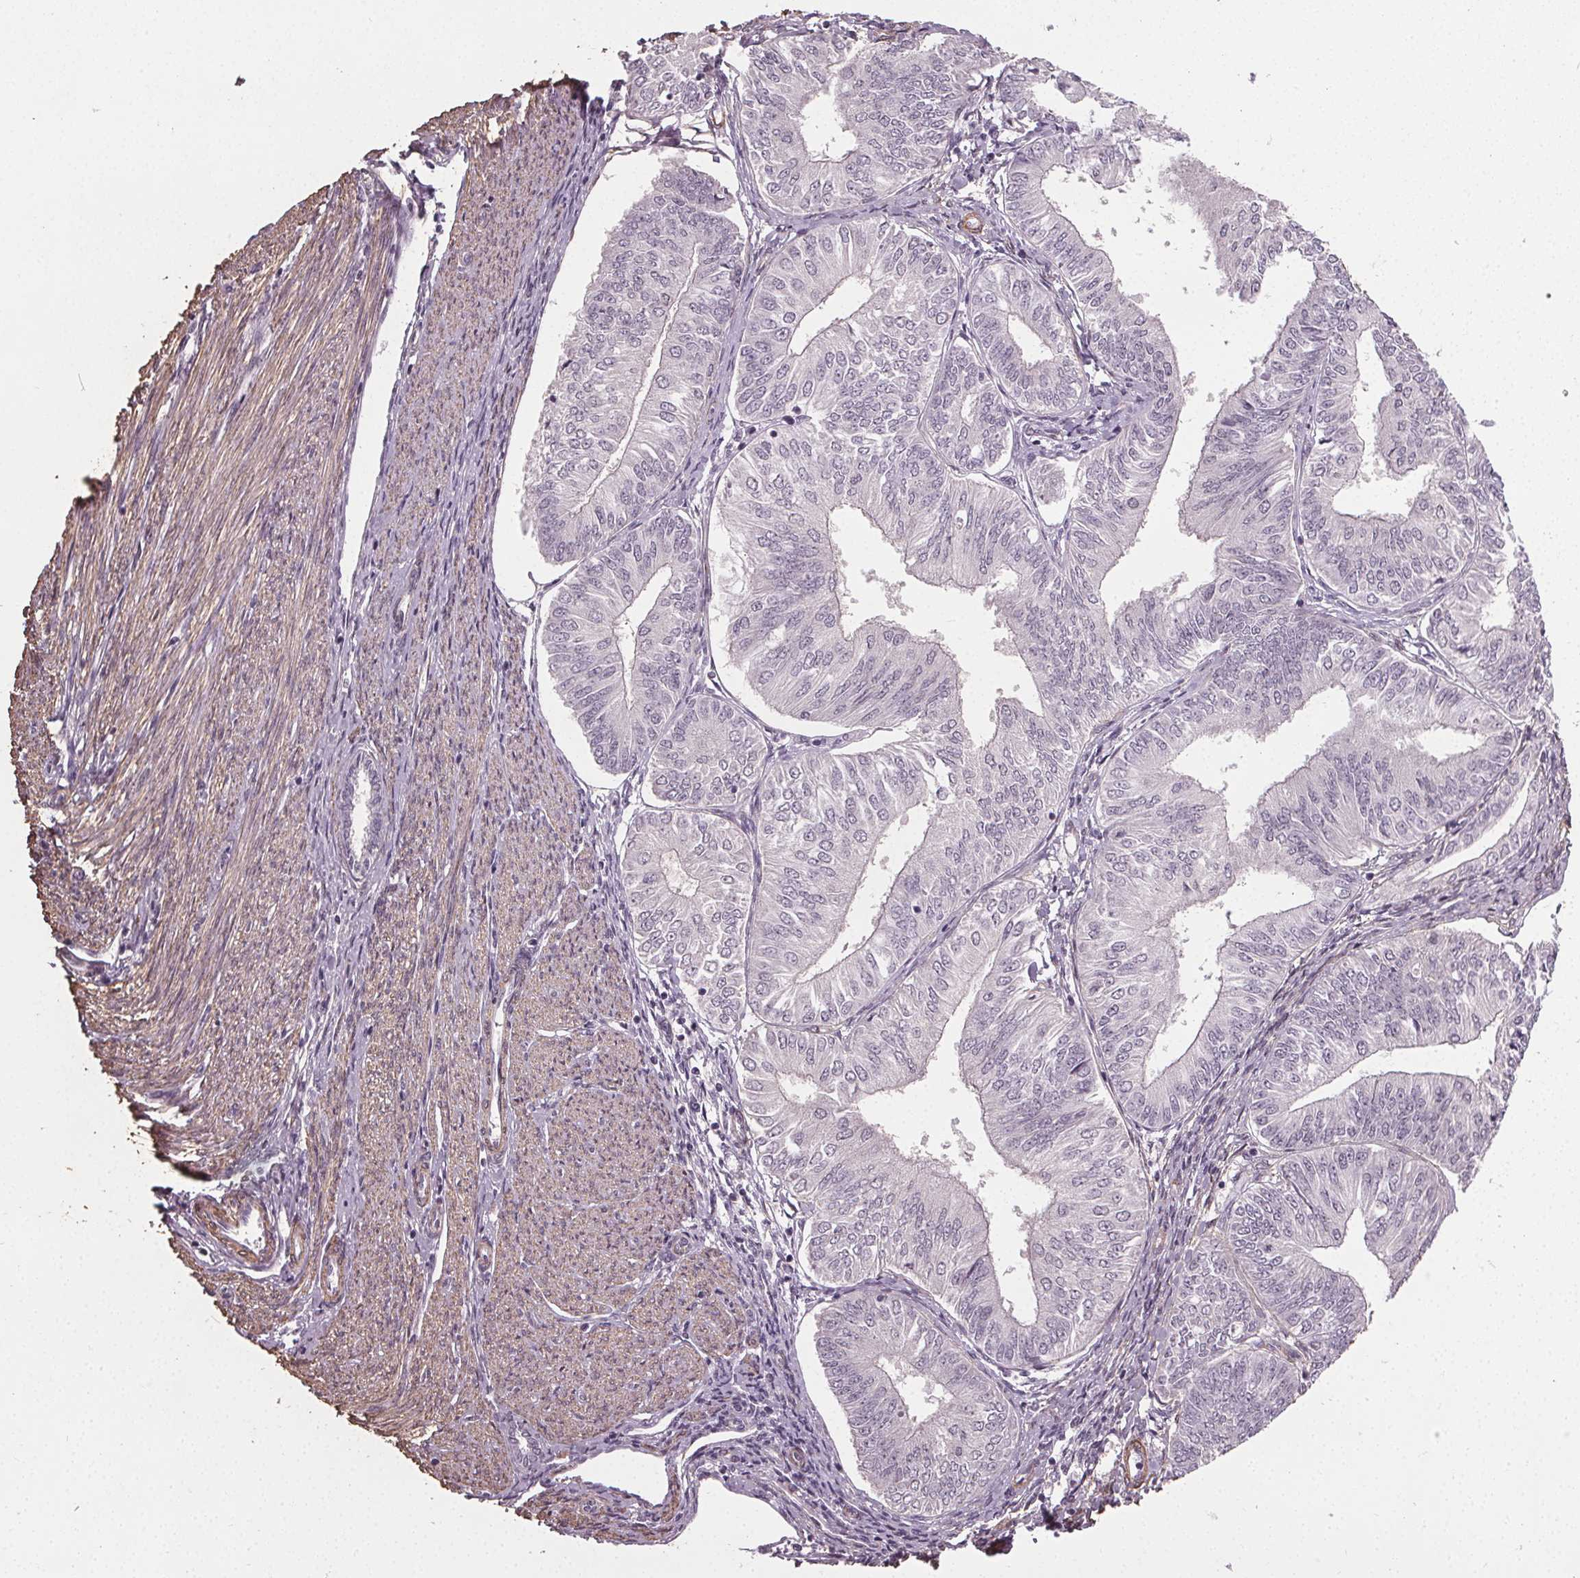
{"staining": {"intensity": "negative", "quantity": "none", "location": "none"}, "tissue": "endometrial cancer", "cell_type": "Tumor cells", "image_type": "cancer", "snomed": [{"axis": "morphology", "description": "Adenocarcinoma, NOS"}, {"axis": "topography", "description": "Endometrium"}], "caption": "This is an immunohistochemistry (IHC) histopathology image of adenocarcinoma (endometrial). There is no staining in tumor cells.", "gene": "PKP1", "patient": {"sex": "female", "age": 58}}